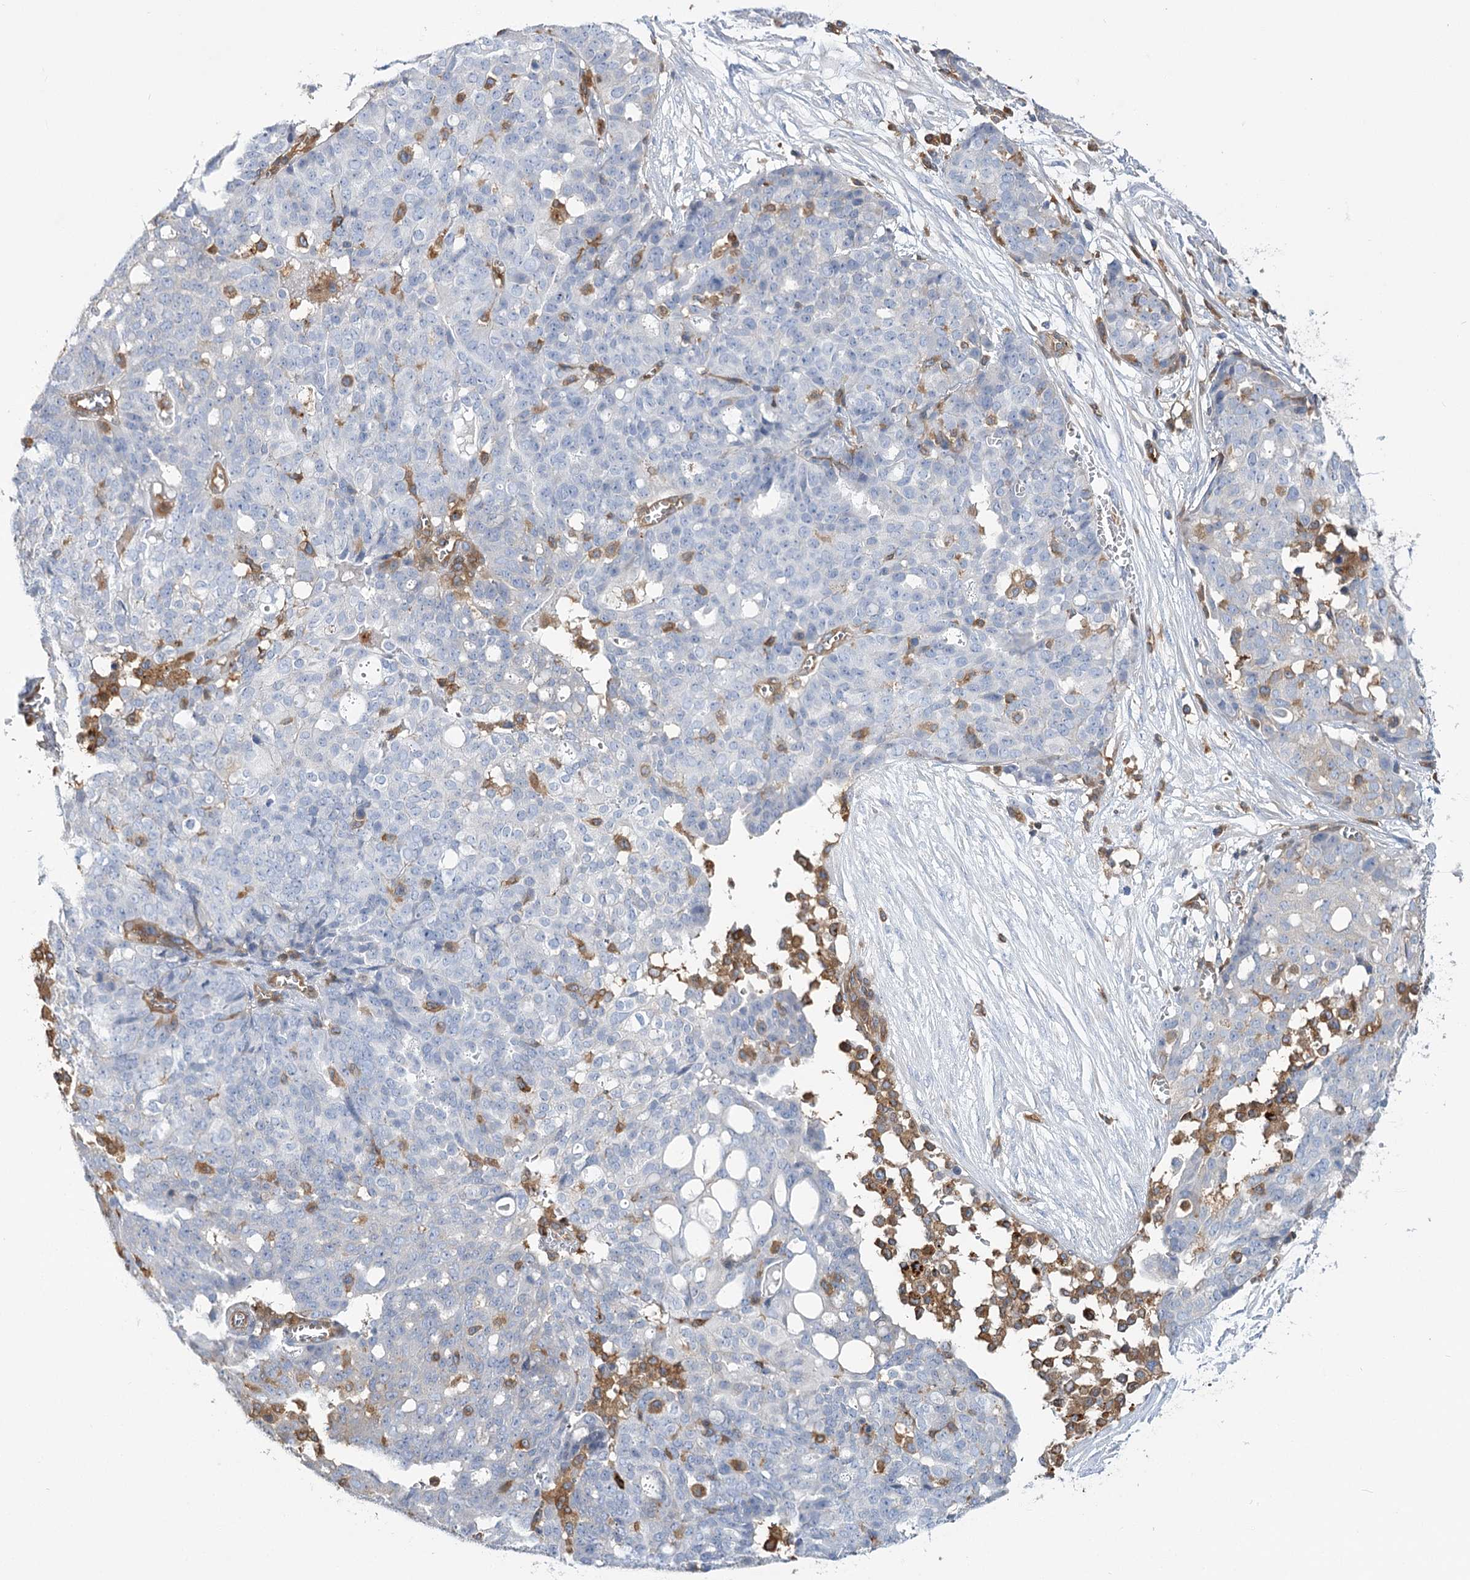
{"staining": {"intensity": "negative", "quantity": "none", "location": "none"}, "tissue": "ovarian cancer", "cell_type": "Tumor cells", "image_type": "cancer", "snomed": [{"axis": "morphology", "description": "Cystadenocarcinoma, serous, NOS"}, {"axis": "topography", "description": "Soft tissue"}, {"axis": "topography", "description": "Ovary"}], "caption": "An IHC histopathology image of ovarian serous cystadenocarcinoma is shown. There is no staining in tumor cells of ovarian serous cystadenocarcinoma.", "gene": "GUSB", "patient": {"sex": "female", "age": 57}}